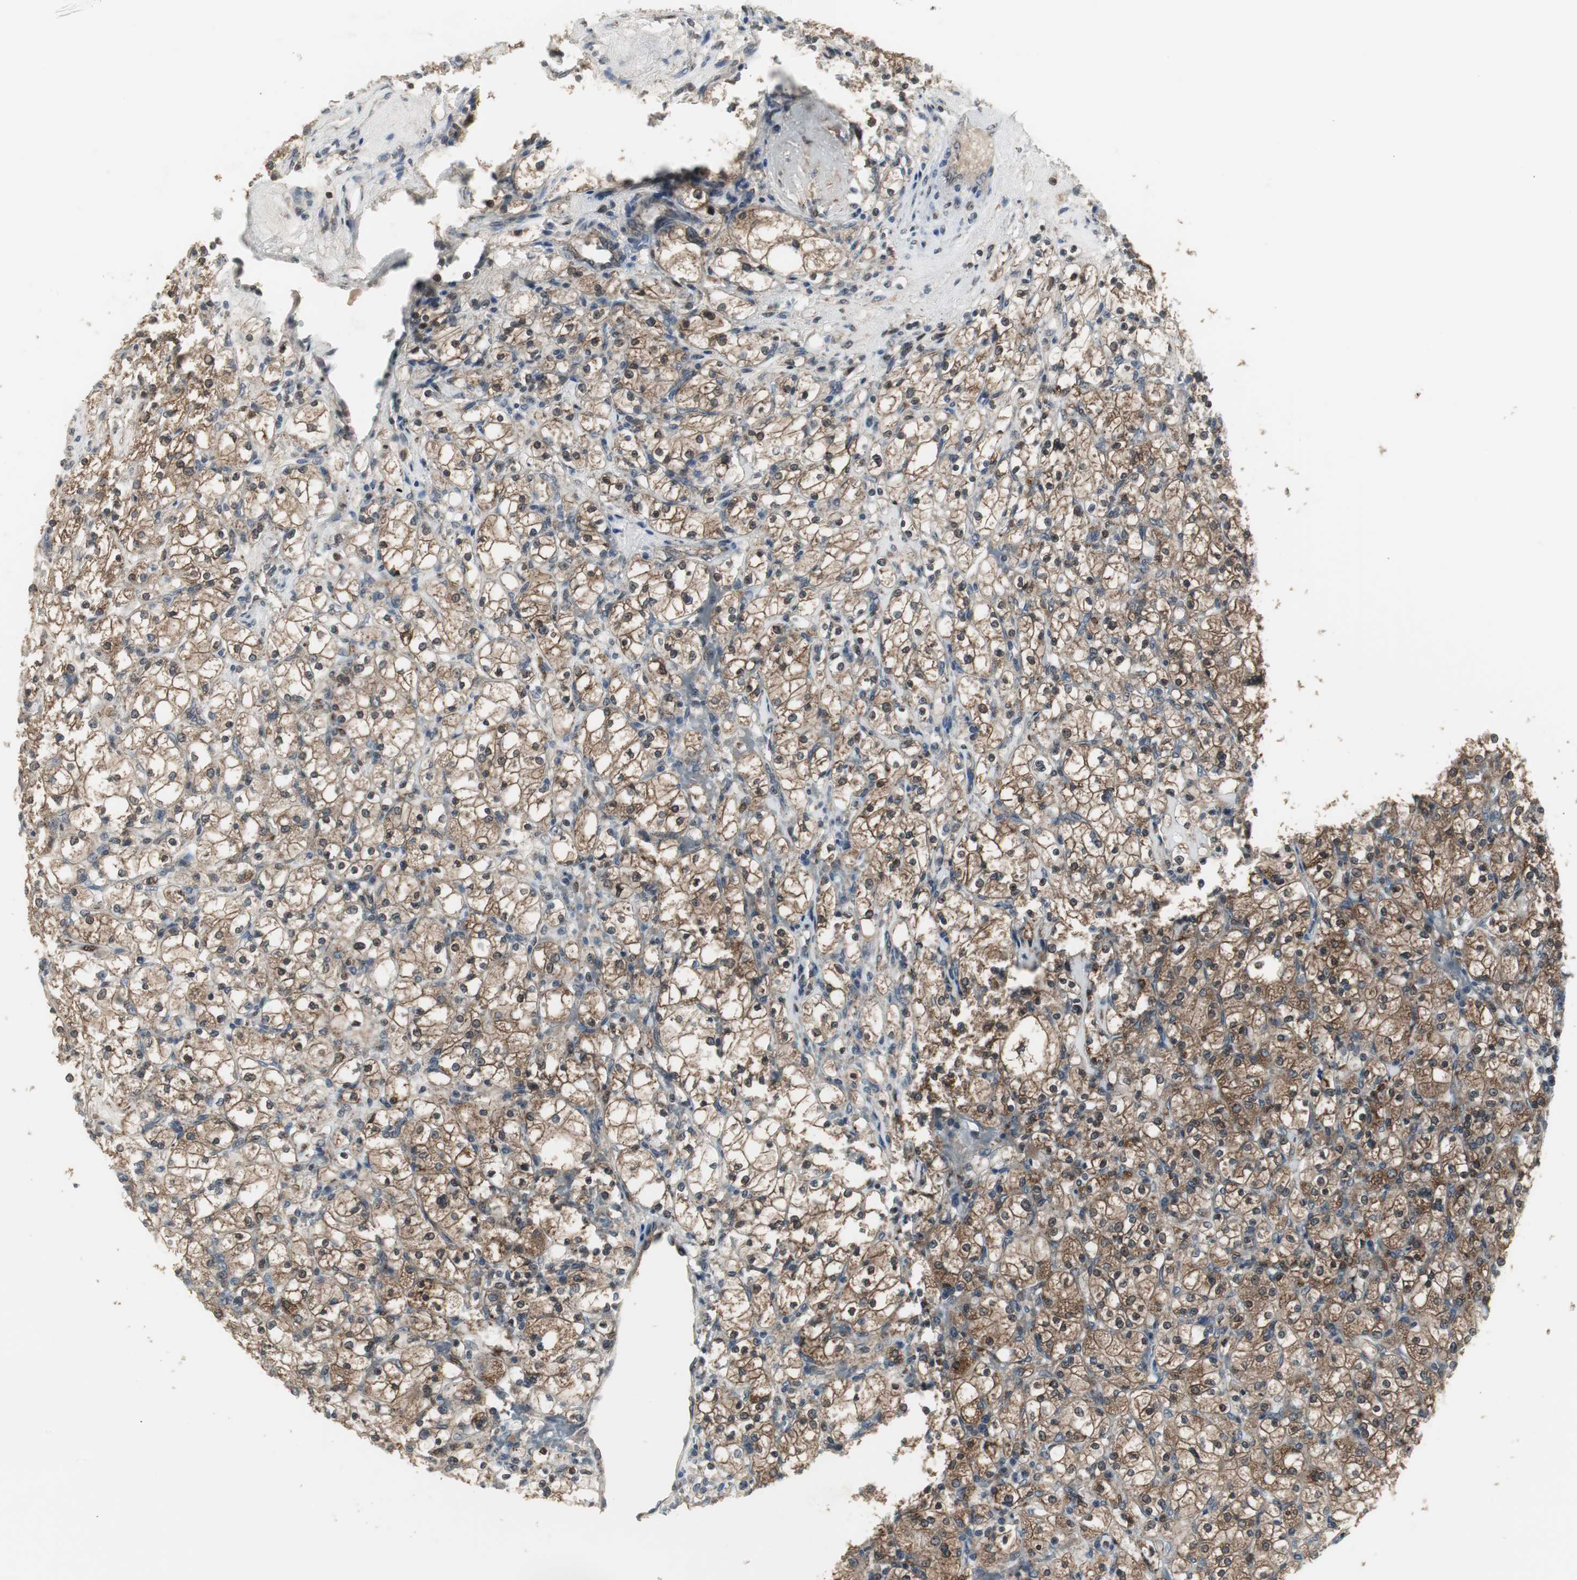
{"staining": {"intensity": "strong", "quantity": ">75%", "location": "cytoplasmic/membranous,nuclear"}, "tissue": "renal cancer", "cell_type": "Tumor cells", "image_type": "cancer", "snomed": [{"axis": "morphology", "description": "Adenocarcinoma, NOS"}, {"axis": "topography", "description": "Kidney"}], "caption": "A high-resolution micrograph shows immunohistochemistry staining of renal cancer, which displays strong cytoplasmic/membranous and nuclear positivity in about >75% of tumor cells.", "gene": "PLIN3", "patient": {"sex": "female", "age": 83}}